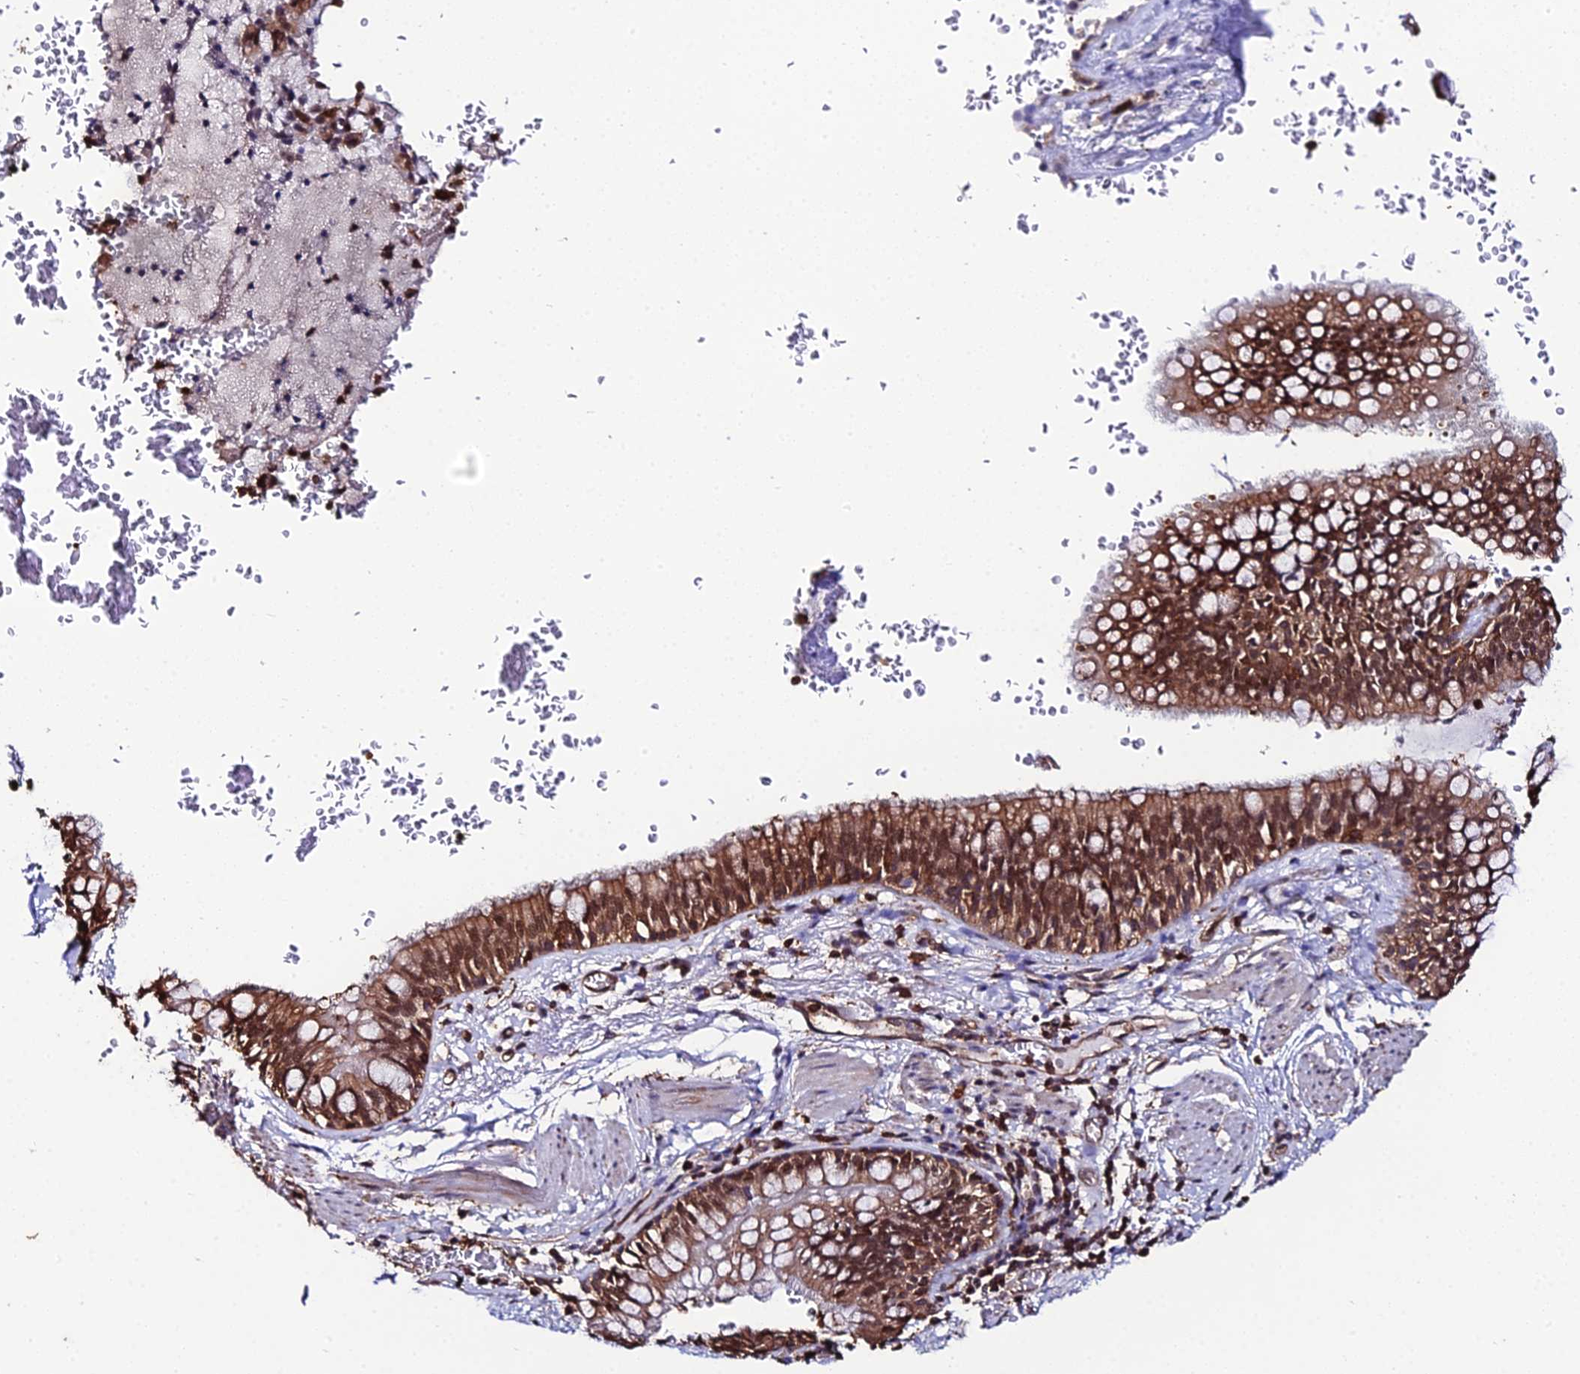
{"staining": {"intensity": "moderate", "quantity": ">75%", "location": "cytoplasmic/membranous,nuclear"}, "tissue": "bronchus", "cell_type": "Respiratory epithelial cells", "image_type": "normal", "snomed": [{"axis": "morphology", "description": "Normal tissue, NOS"}, {"axis": "topography", "description": "Cartilage tissue"}, {"axis": "topography", "description": "Bronchus"}], "caption": "Approximately >75% of respiratory epithelial cells in normal human bronchus show moderate cytoplasmic/membranous,nuclear protein staining as visualized by brown immunohistochemical staining.", "gene": "PPP4C", "patient": {"sex": "female", "age": 36}}